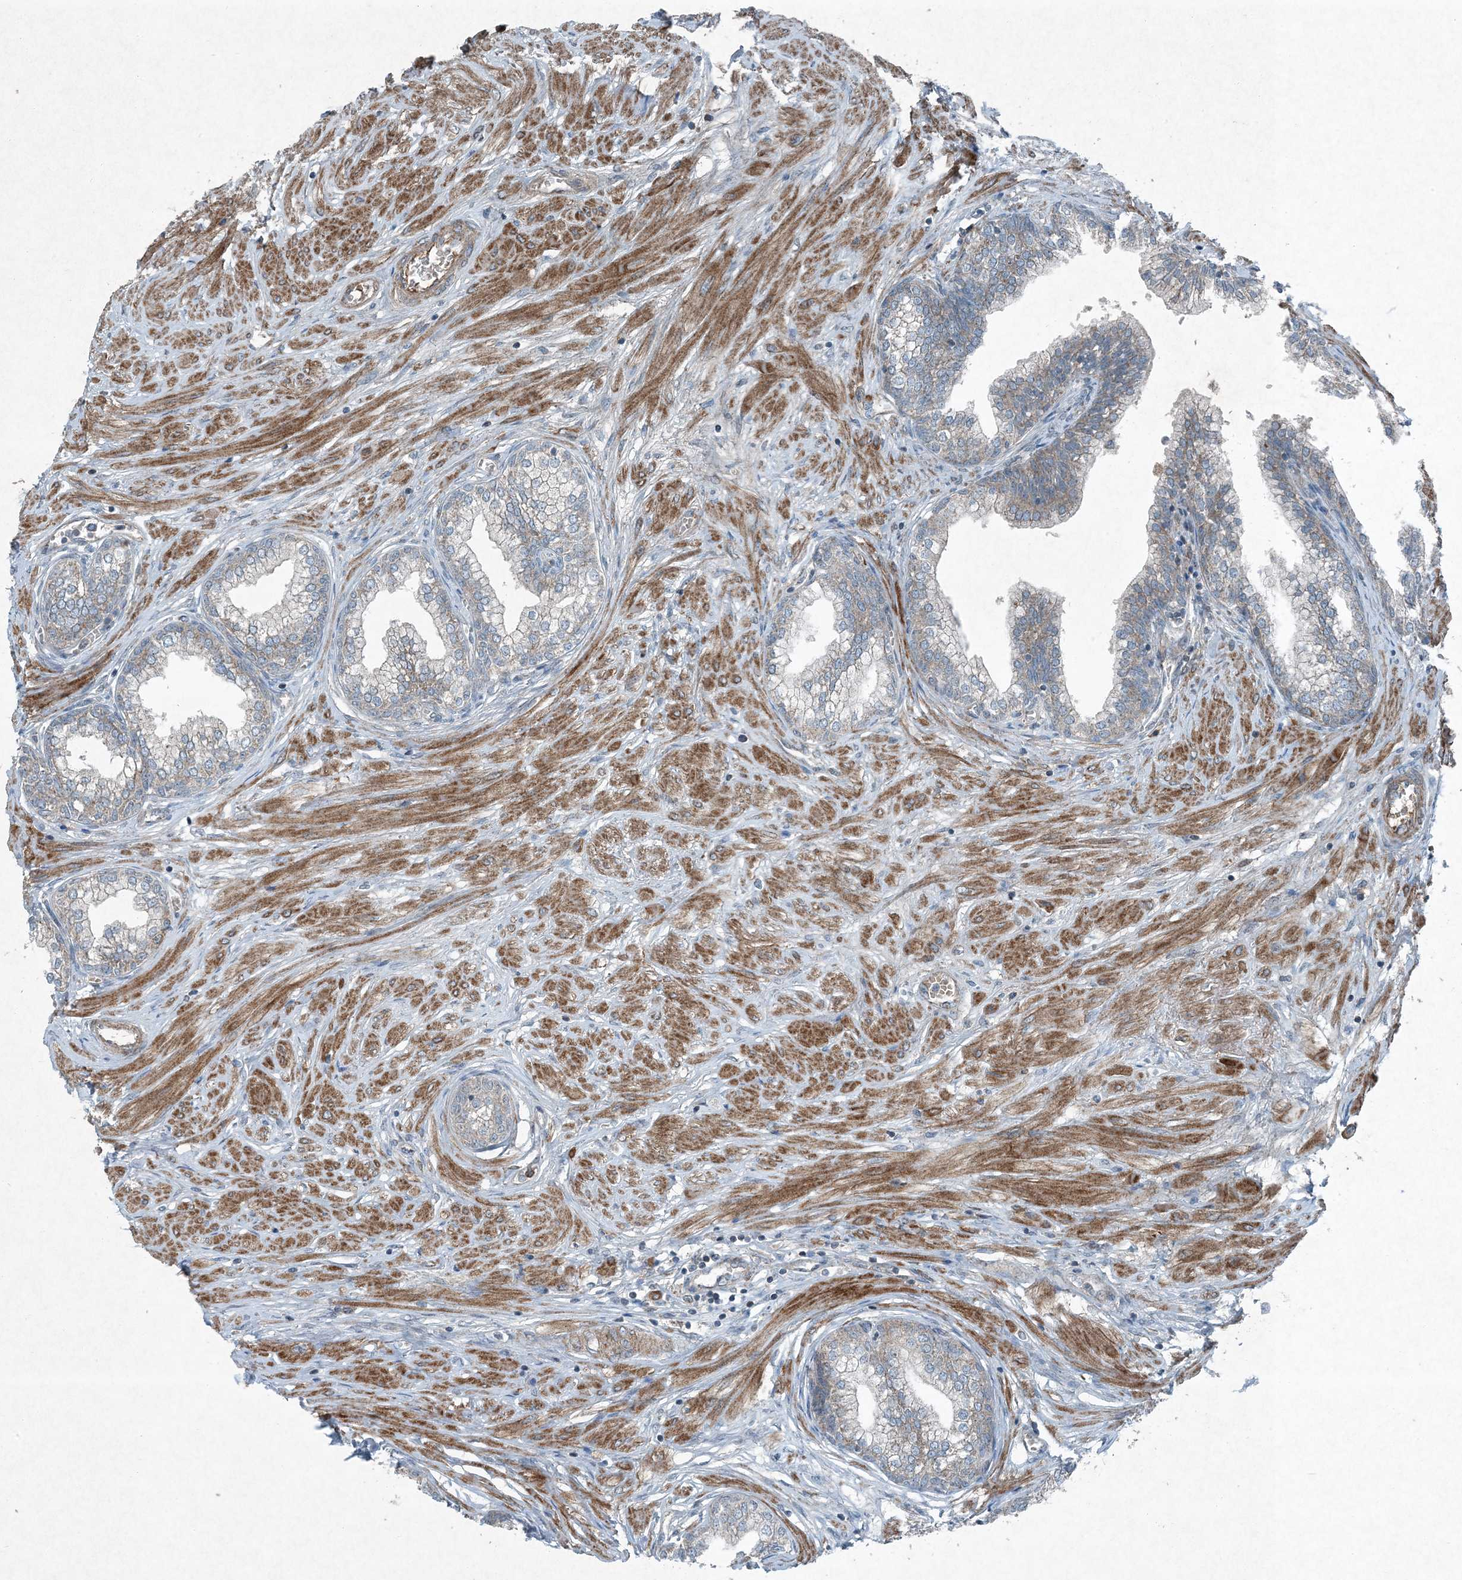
{"staining": {"intensity": "moderate", "quantity": "<25%", "location": "cytoplasmic/membranous"}, "tissue": "prostate", "cell_type": "Glandular cells", "image_type": "normal", "snomed": [{"axis": "morphology", "description": "Normal tissue, NOS"}, {"axis": "morphology", "description": "Urothelial carcinoma, Low grade"}, {"axis": "topography", "description": "Urinary bladder"}, {"axis": "topography", "description": "Prostate"}], "caption": "IHC of benign prostate exhibits low levels of moderate cytoplasmic/membranous expression in about <25% of glandular cells. (Stains: DAB (3,3'-diaminobenzidine) in brown, nuclei in blue, Microscopy: brightfield microscopy at high magnification).", "gene": "APOM", "patient": {"sex": "male", "age": 60}}